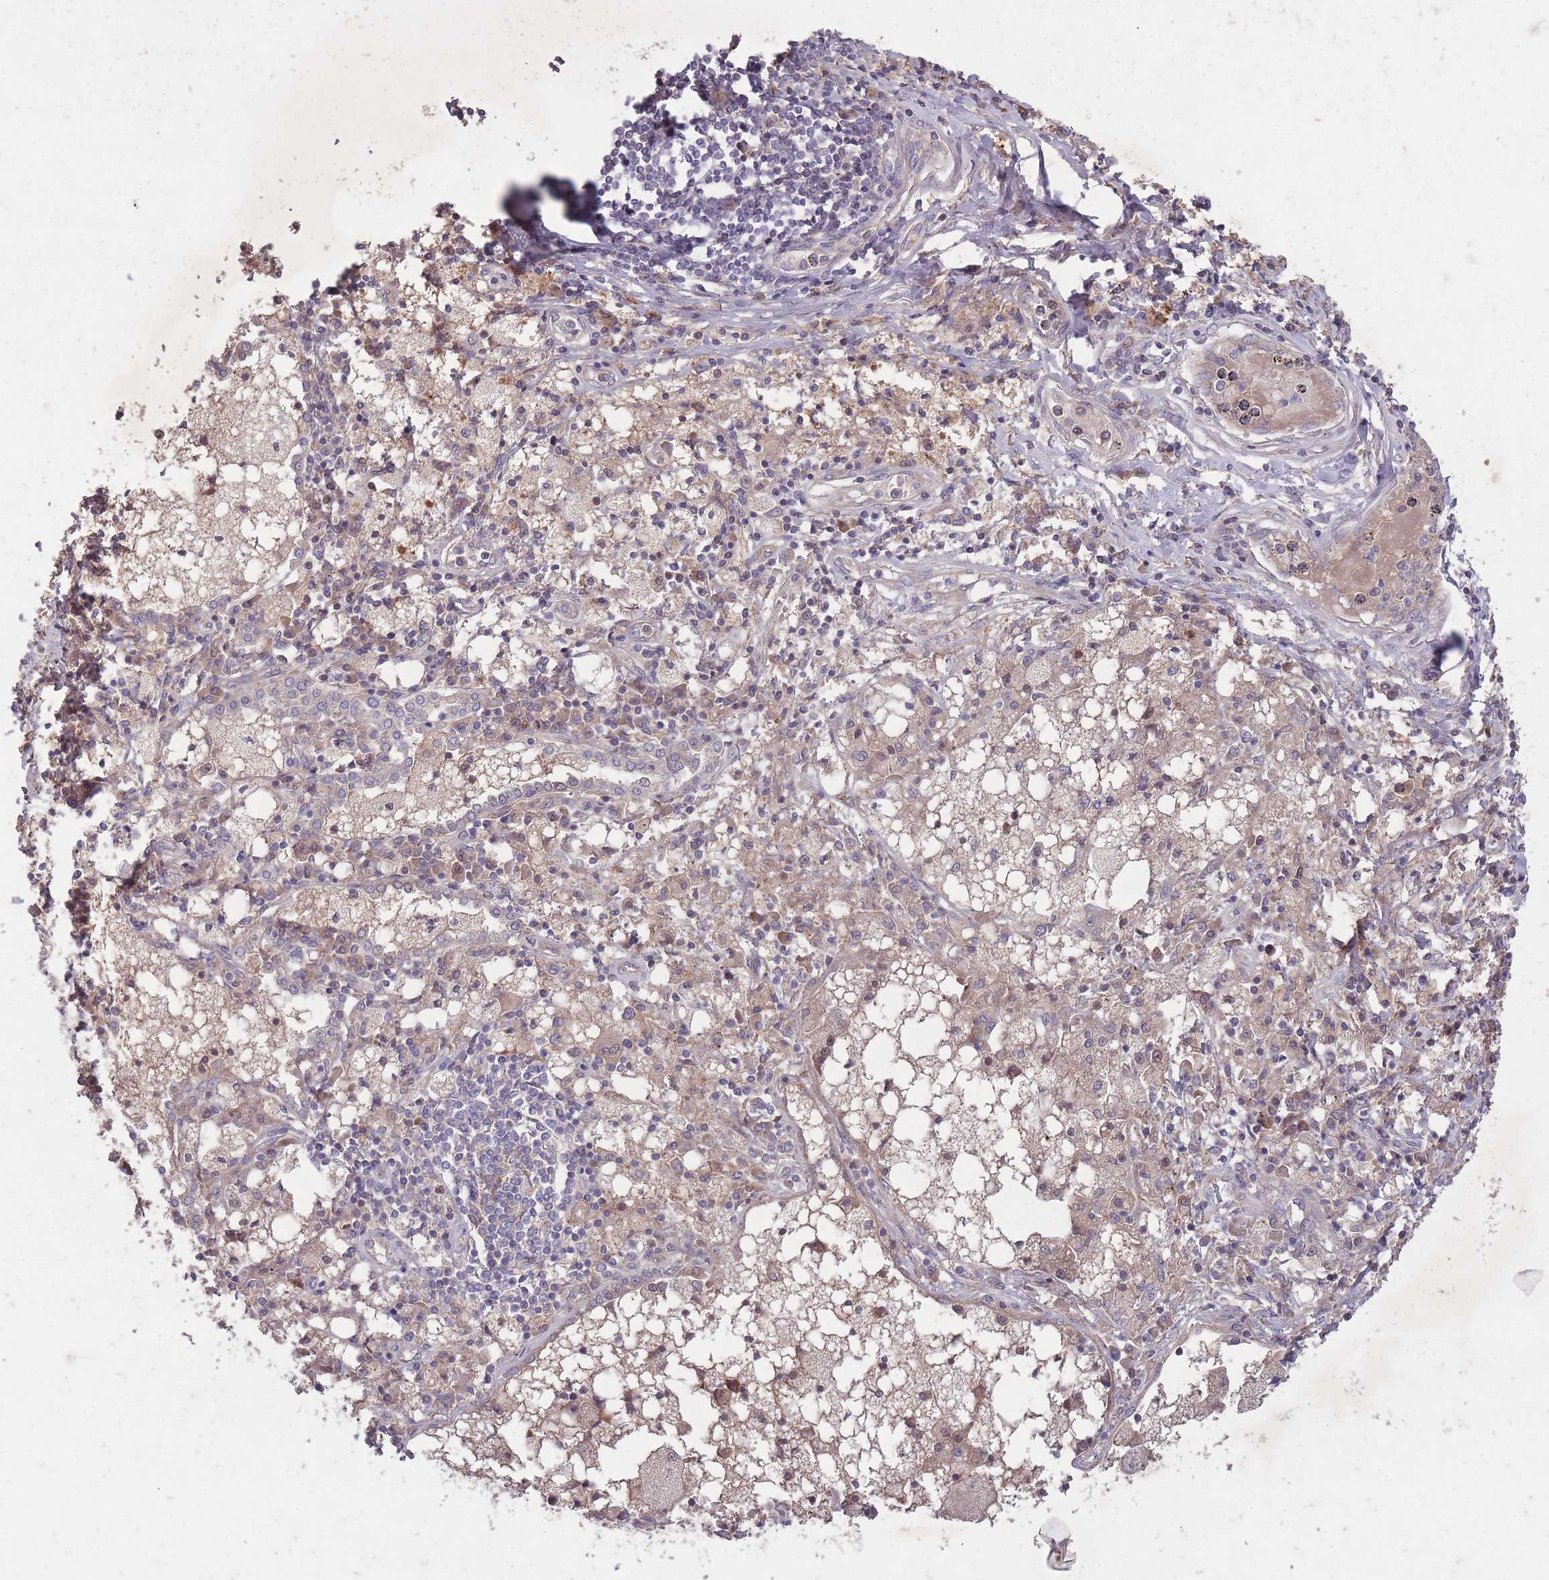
{"staining": {"intensity": "negative", "quantity": "none", "location": "none"}, "tissue": "lung cancer", "cell_type": "Tumor cells", "image_type": "cancer", "snomed": [{"axis": "morphology", "description": "Squamous cell carcinoma, NOS"}, {"axis": "topography", "description": "Lung"}], "caption": "Tumor cells are negative for brown protein staining in lung cancer (squamous cell carcinoma).", "gene": "OR2V2", "patient": {"sex": "male", "age": 65}}